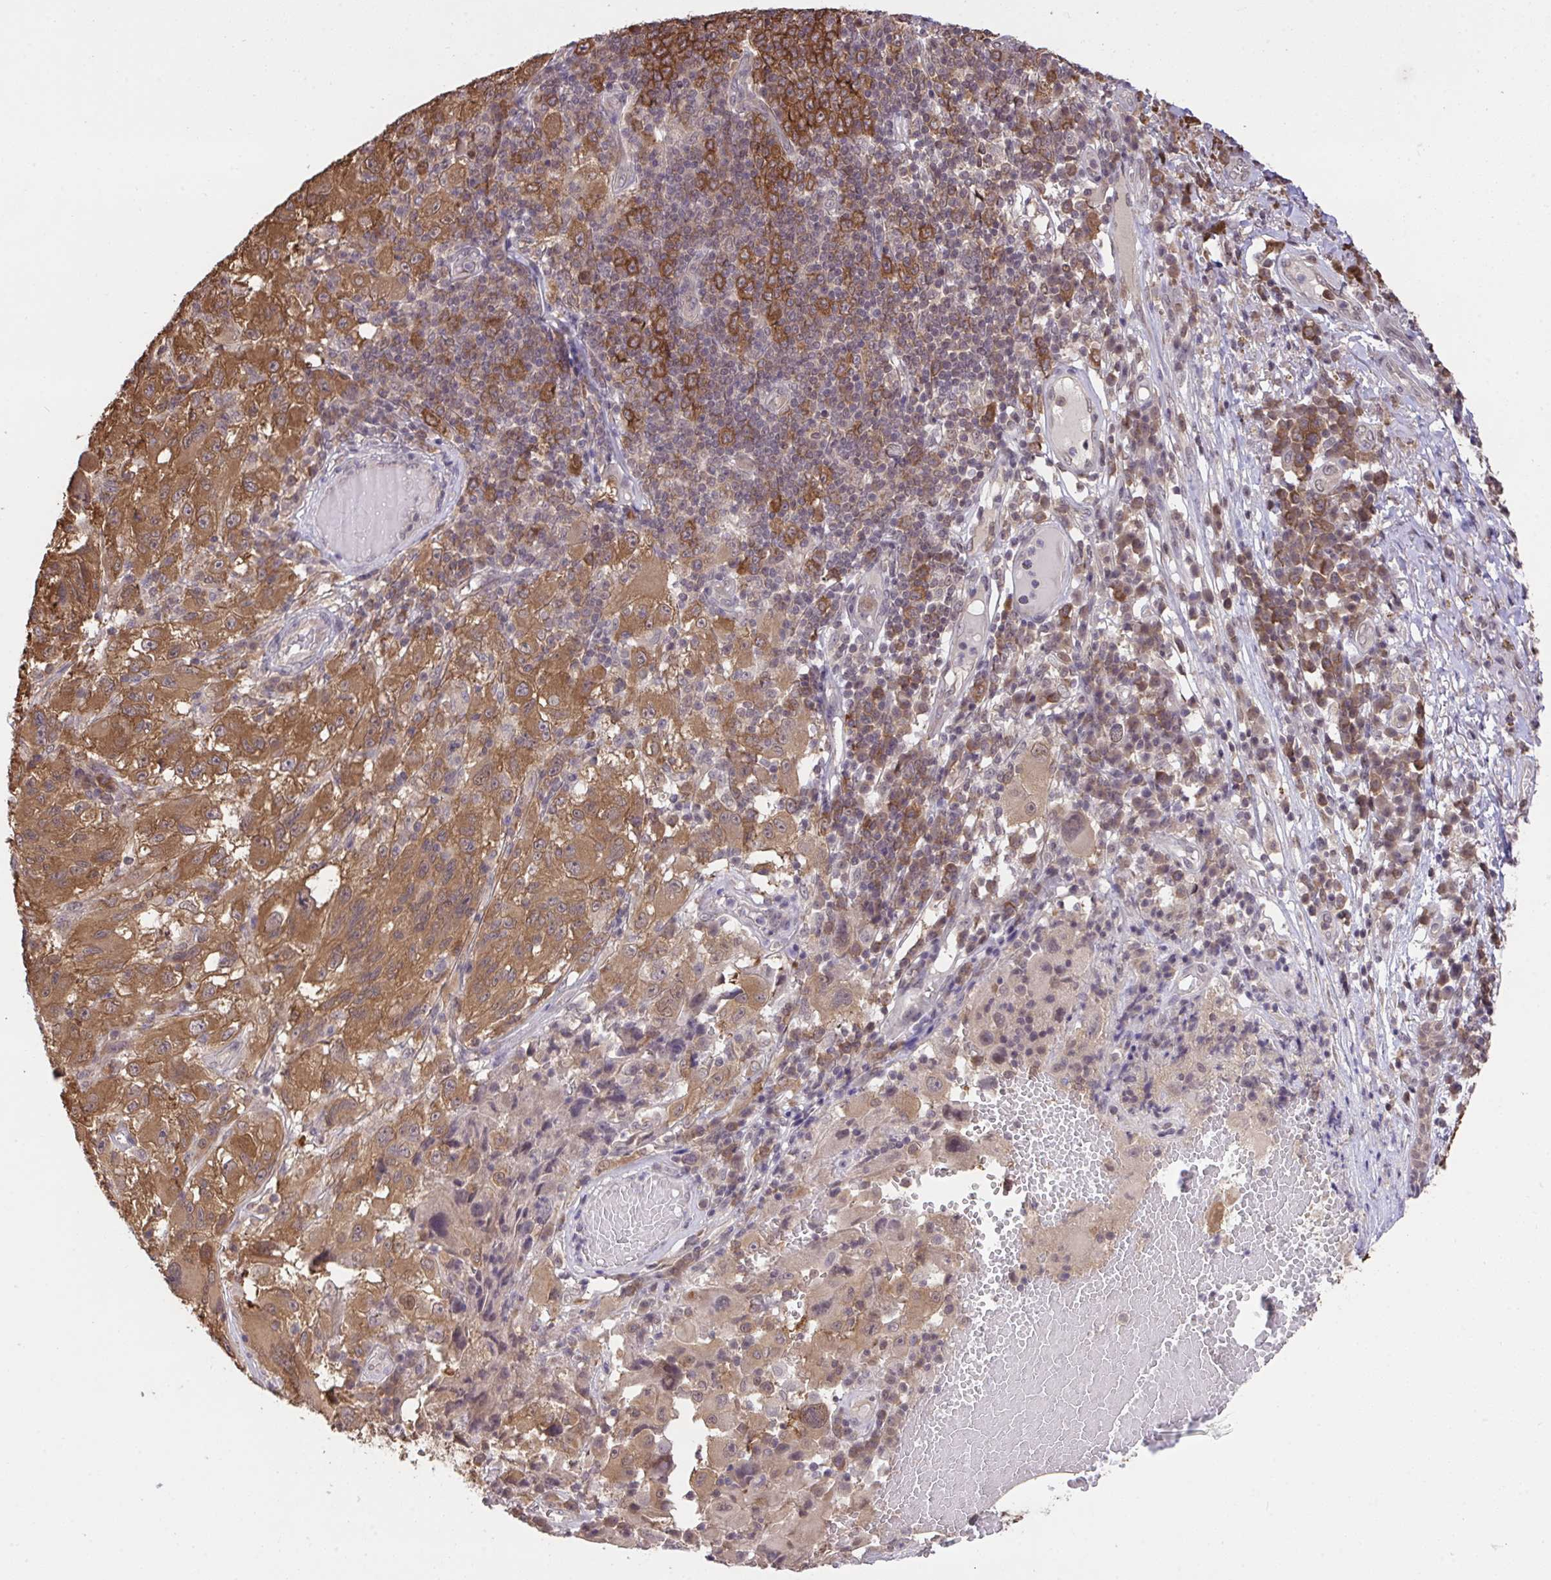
{"staining": {"intensity": "moderate", "quantity": ">75%", "location": "cytoplasmic/membranous"}, "tissue": "melanoma", "cell_type": "Tumor cells", "image_type": "cancer", "snomed": [{"axis": "morphology", "description": "Malignant melanoma, NOS"}, {"axis": "topography", "description": "Skin"}], "caption": "Protein expression by immunohistochemistry displays moderate cytoplasmic/membranous positivity in about >75% of tumor cells in malignant melanoma.", "gene": "C12orf57", "patient": {"sex": "female", "age": 71}}